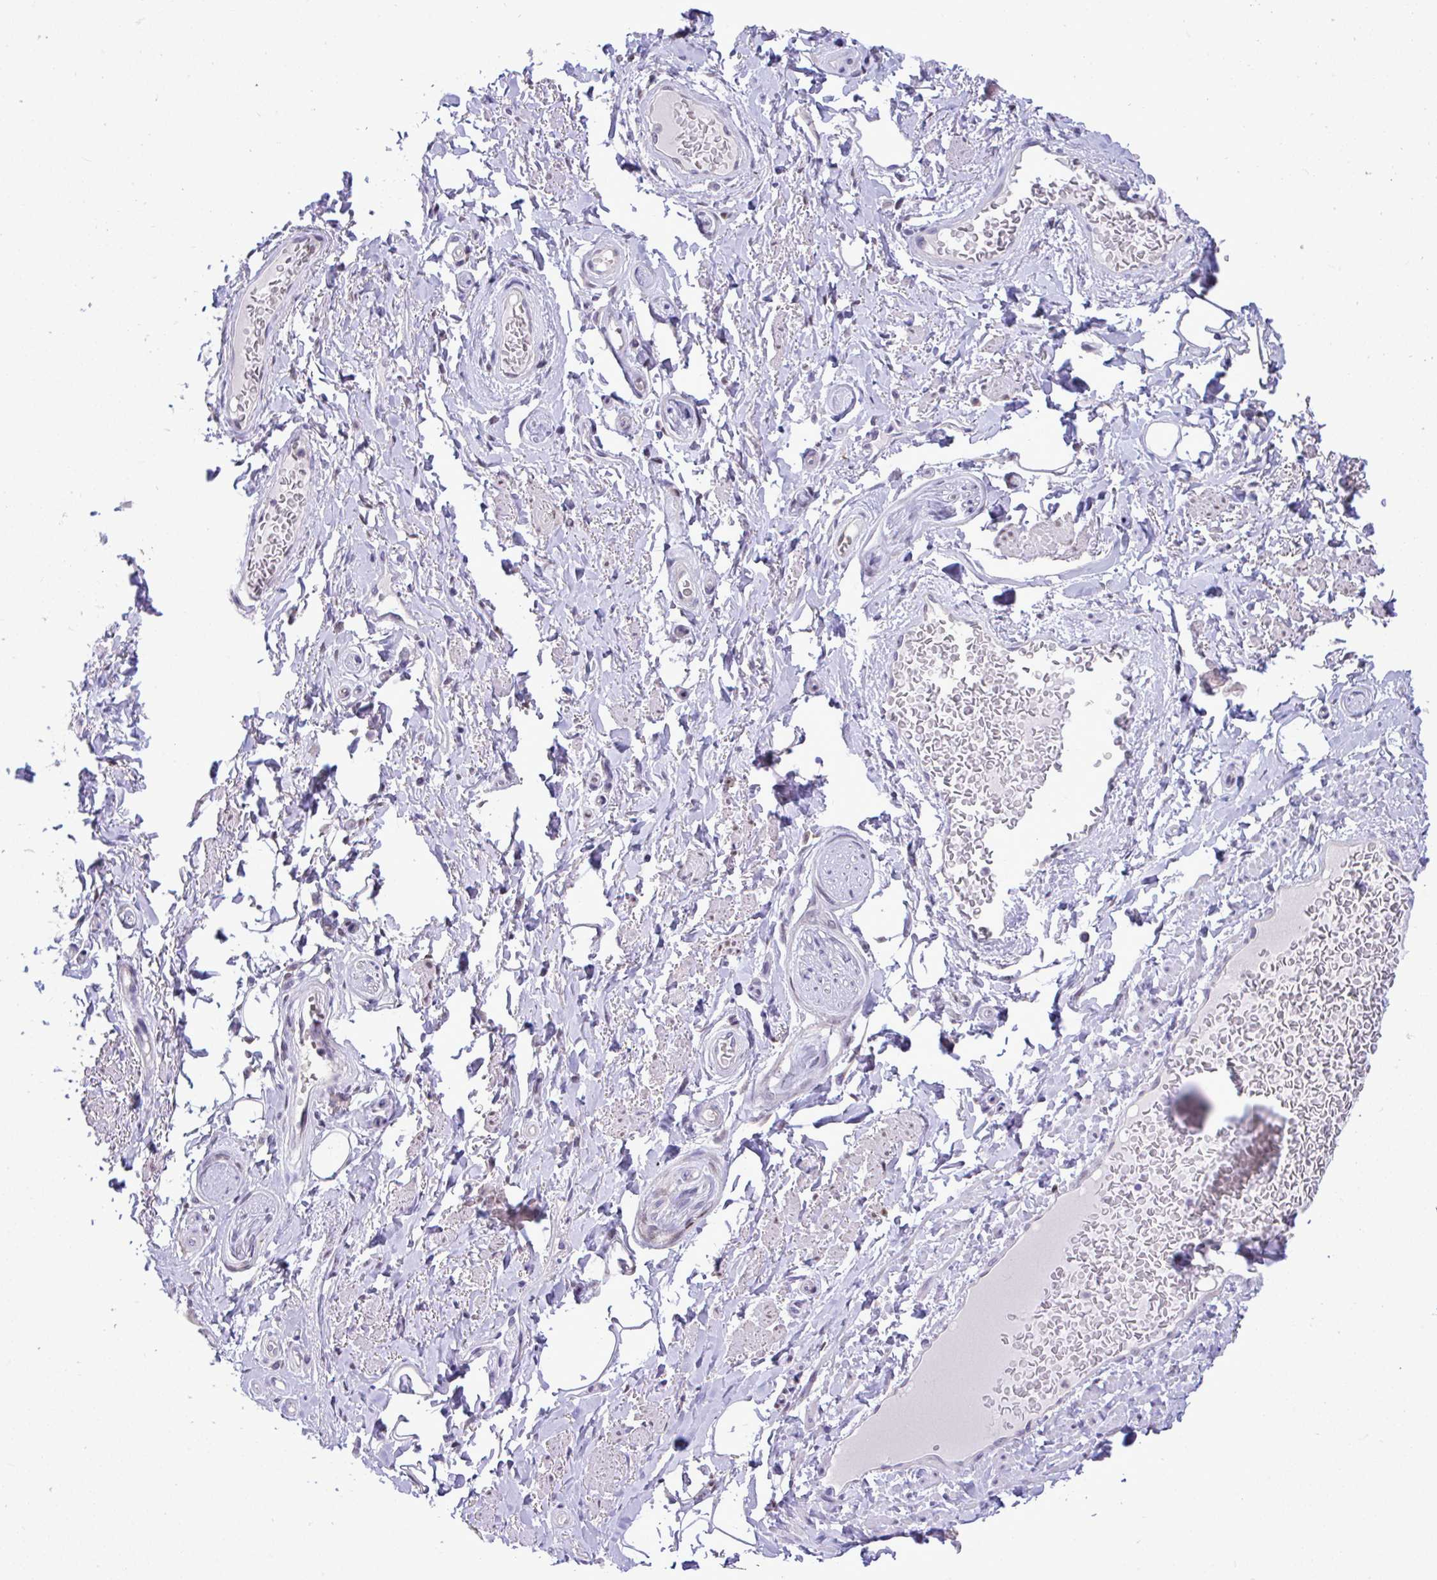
{"staining": {"intensity": "negative", "quantity": "none", "location": "none"}, "tissue": "adipose tissue", "cell_type": "Adipocytes", "image_type": "normal", "snomed": [{"axis": "morphology", "description": "Normal tissue, NOS"}, {"axis": "topography", "description": "Peripheral nerve tissue"}], "caption": "High power microscopy micrograph of an immunohistochemistry (IHC) photomicrograph of benign adipose tissue, revealing no significant positivity in adipocytes. (DAB (3,3'-diaminobenzidine) IHC with hematoxylin counter stain).", "gene": "ZNF485", "patient": {"sex": "male", "age": 51}}